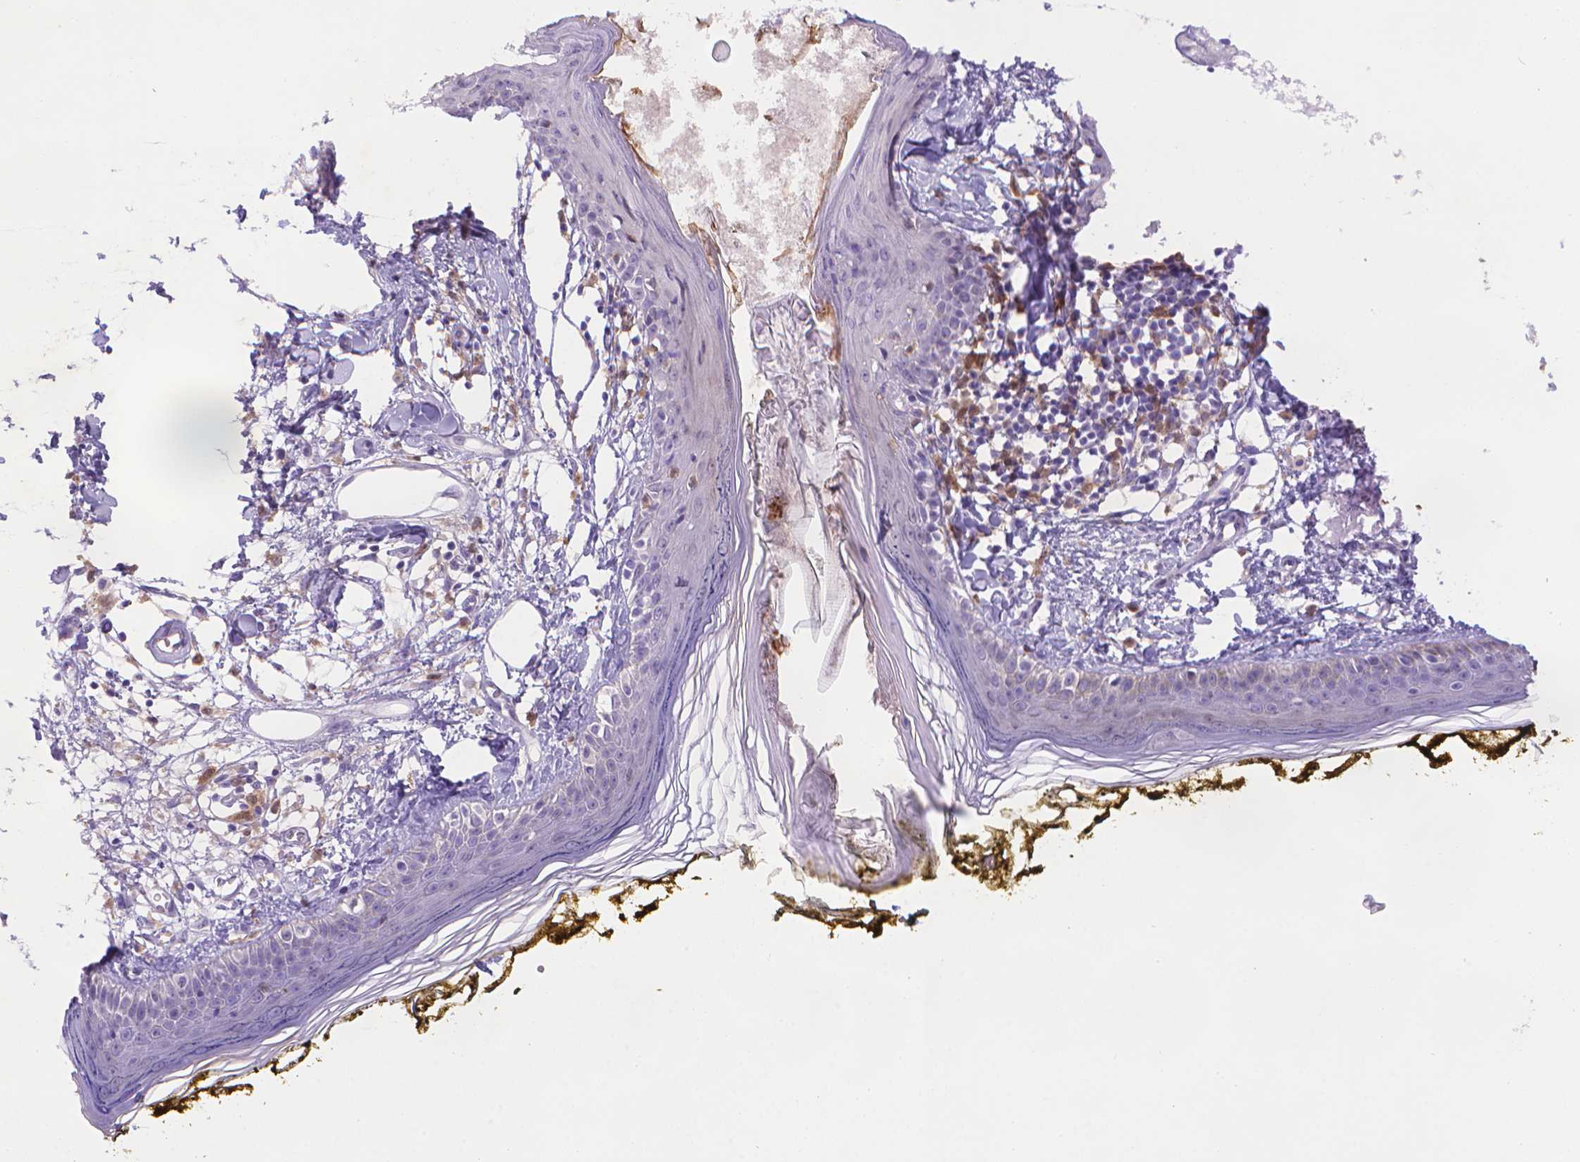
{"staining": {"intensity": "negative", "quantity": "none", "location": "none"}, "tissue": "skin", "cell_type": "Fibroblasts", "image_type": "normal", "snomed": [{"axis": "morphology", "description": "Normal tissue, NOS"}, {"axis": "topography", "description": "Skin"}], "caption": "Histopathology image shows no significant protein expression in fibroblasts of unremarkable skin. Brightfield microscopy of immunohistochemistry stained with DAB (3,3'-diaminobenzidine) (brown) and hematoxylin (blue), captured at high magnification.", "gene": "FGD2", "patient": {"sex": "male", "age": 76}}